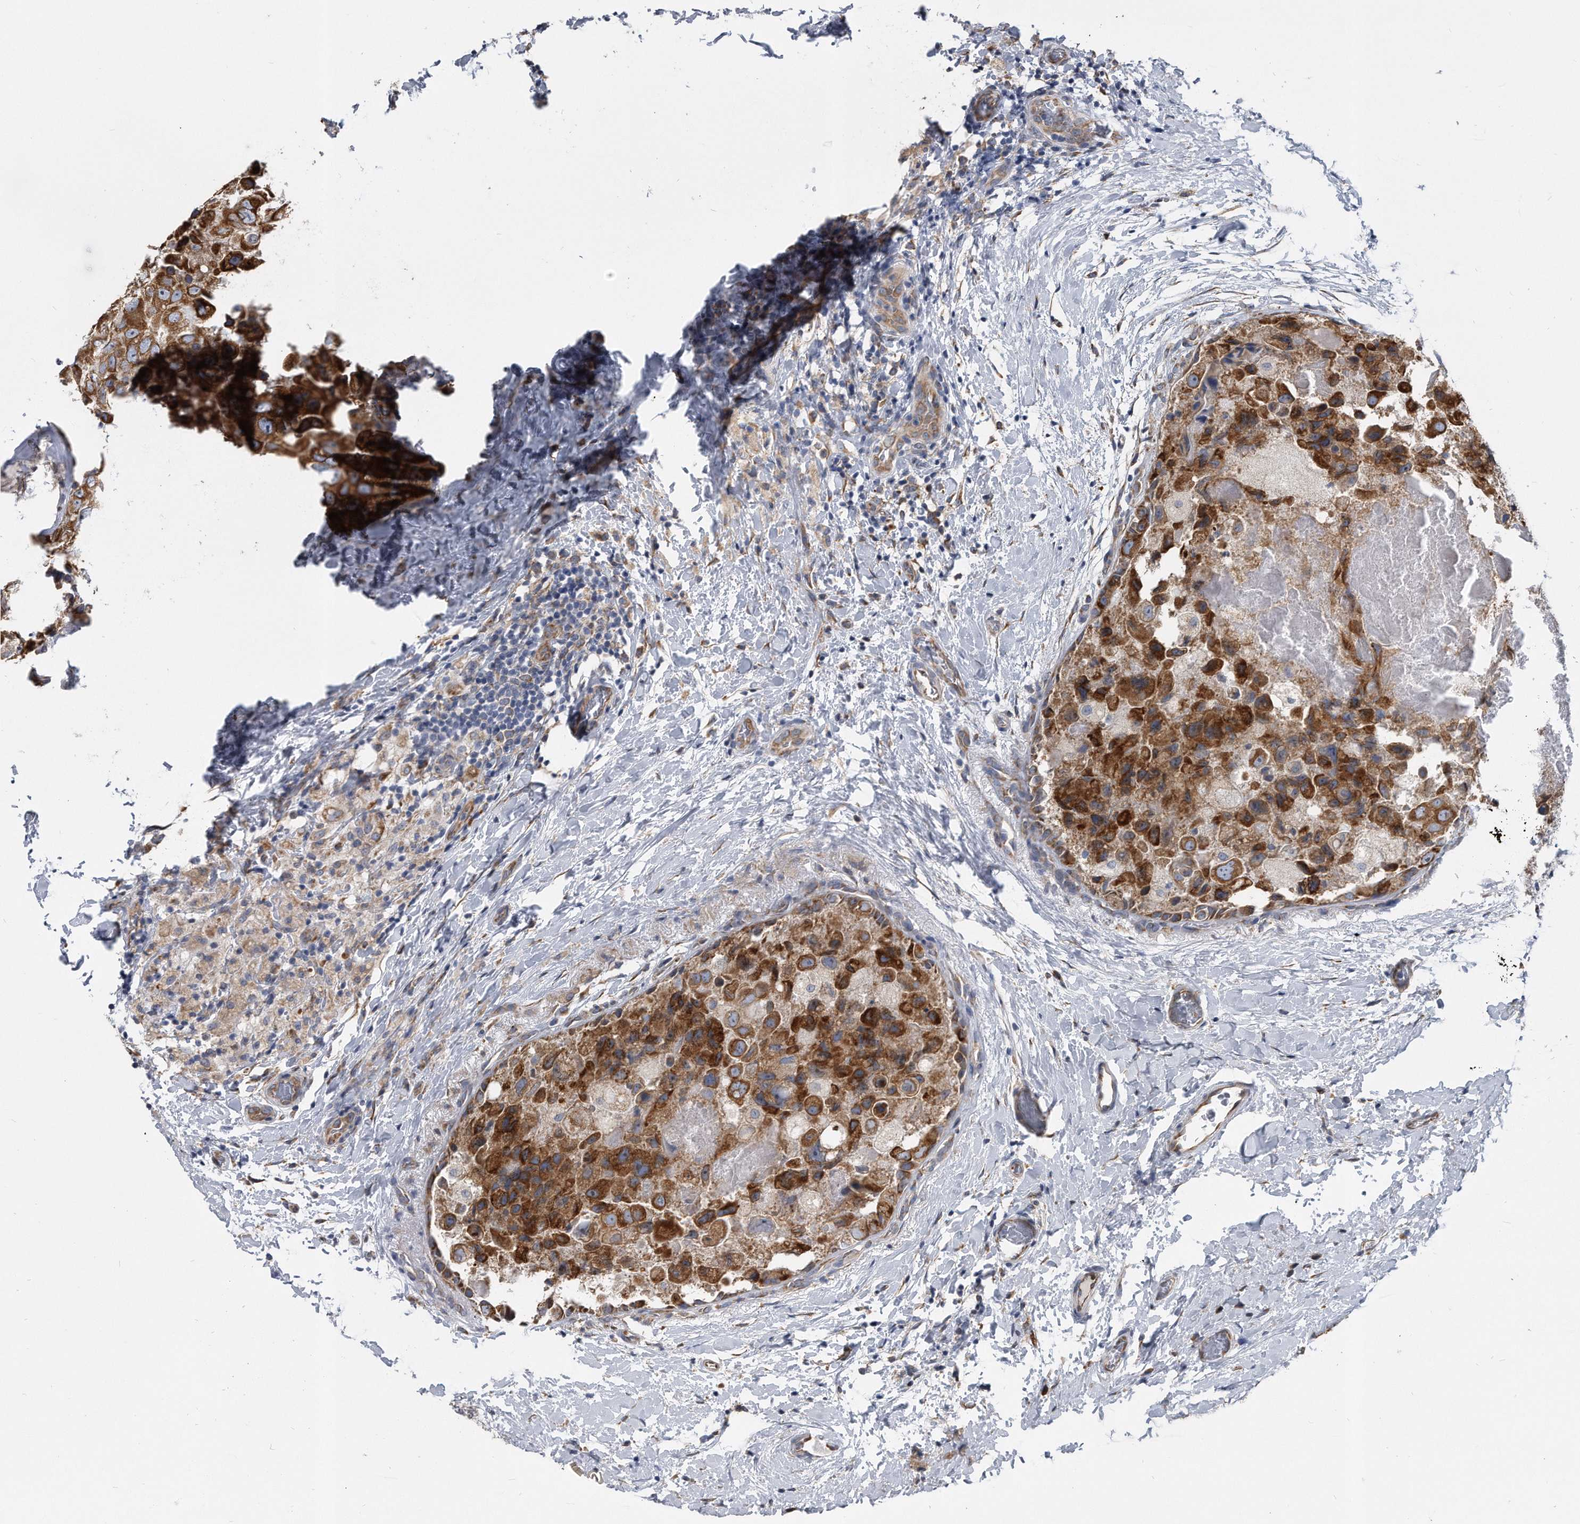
{"staining": {"intensity": "strong", "quantity": ">75%", "location": "cytoplasmic/membranous"}, "tissue": "breast cancer", "cell_type": "Tumor cells", "image_type": "cancer", "snomed": [{"axis": "morphology", "description": "Duct carcinoma"}, {"axis": "topography", "description": "Breast"}], "caption": "A brown stain shows strong cytoplasmic/membranous expression of a protein in intraductal carcinoma (breast) tumor cells. (DAB IHC with brightfield microscopy, high magnification).", "gene": "CCDC47", "patient": {"sex": "female", "age": 62}}